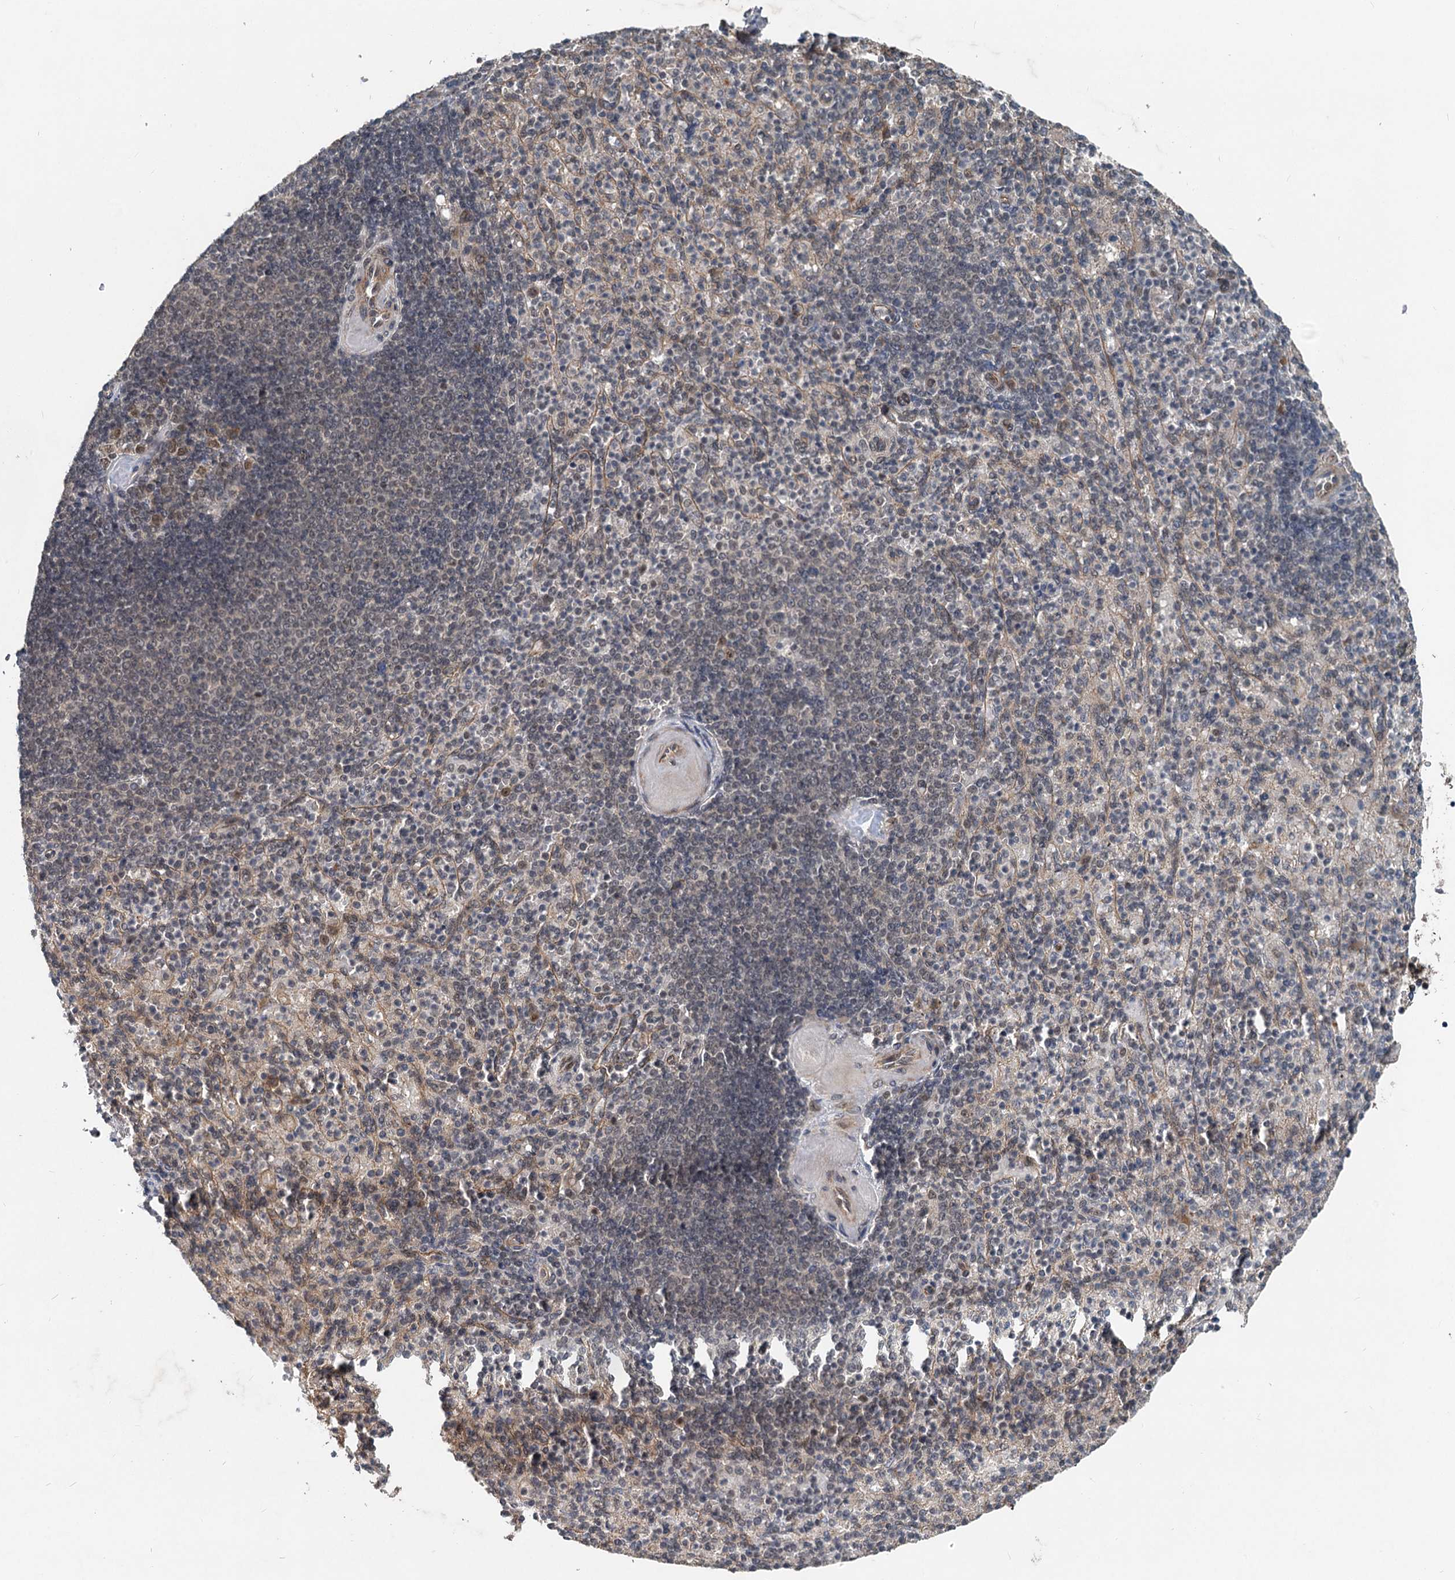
{"staining": {"intensity": "weak", "quantity": "25%-75%", "location": "cytoplasmic/membranous"}, "tissue": "spleen", "cell_type": "Cells in red pulp", "image_type": "normal", "snomed": [{"axis": "morphology", "description": "Normal tissue, NOS"}, {"axis": "topography", "description": "Spleen"}], "caption": "IHC histopathology image of normal spleen stained for a protein (brown), which displays low levels of weak cytoplasmic/membranous expression in approximately 25%-75% of cells in red pulp.", "gene": "RITA1", "patient": {"sex": "female", "age": 74}}